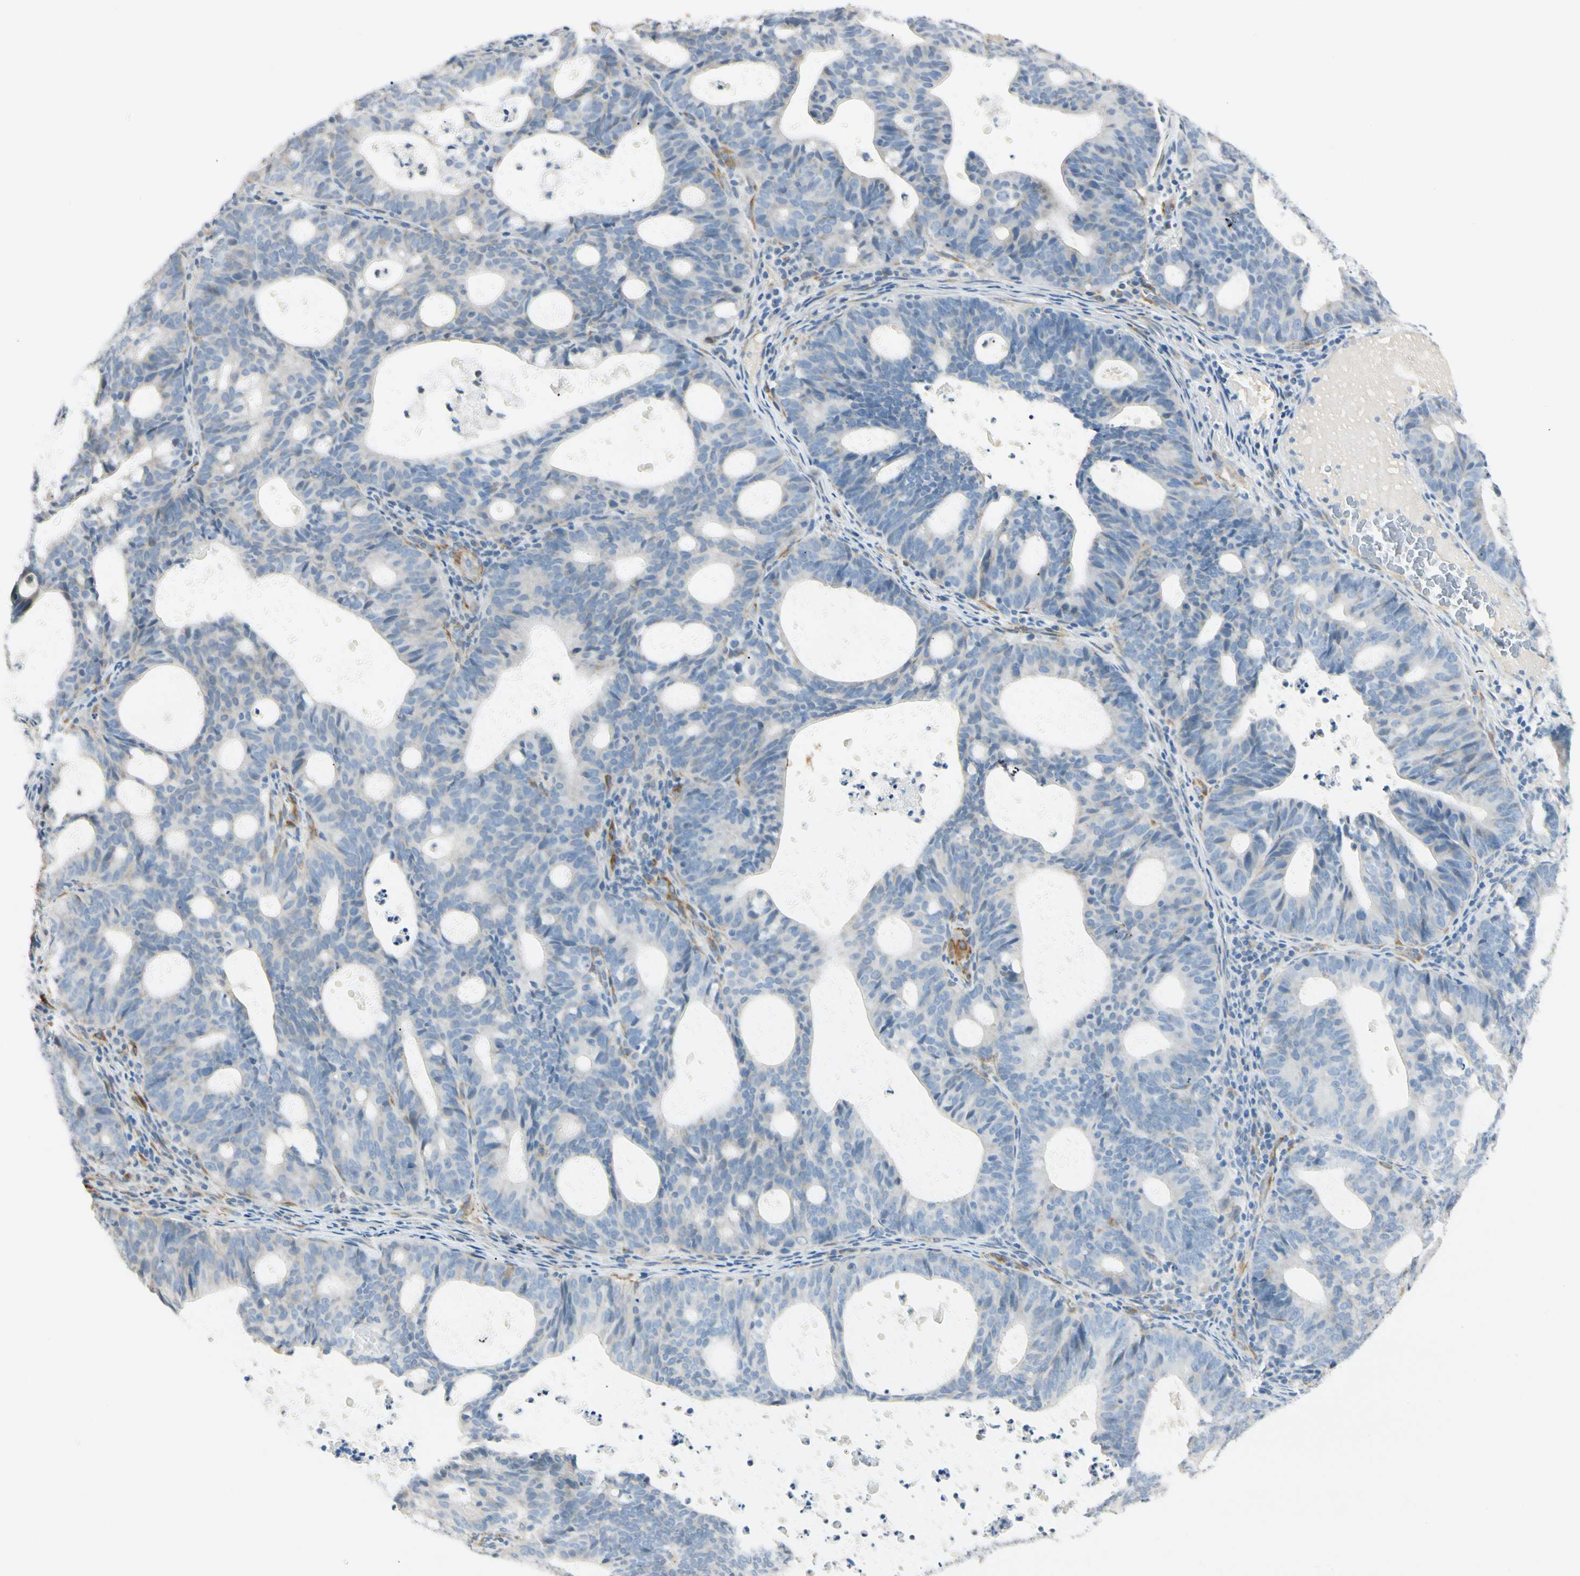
{"staining": {"intensity": "negative", "quantity": "none", "location": "none"}, "tissue": "endometrial cancer", "cell_type": "Tumor cells", "image_type": "cancer", "snomed": [{"axis": "morphology", "description": "Adenocarcinoma, NOS"}, {"axis": "topography", "description": "Uterus"}], "caption": "An immunohistochemistry histopathology image of adenocarcinoma (endometrial) is shown. There is no staining in tumor cells of adenocarcinoma (endometrial).", "gene": "AMPH", "patient": {"sex": "female", "age": 83}}